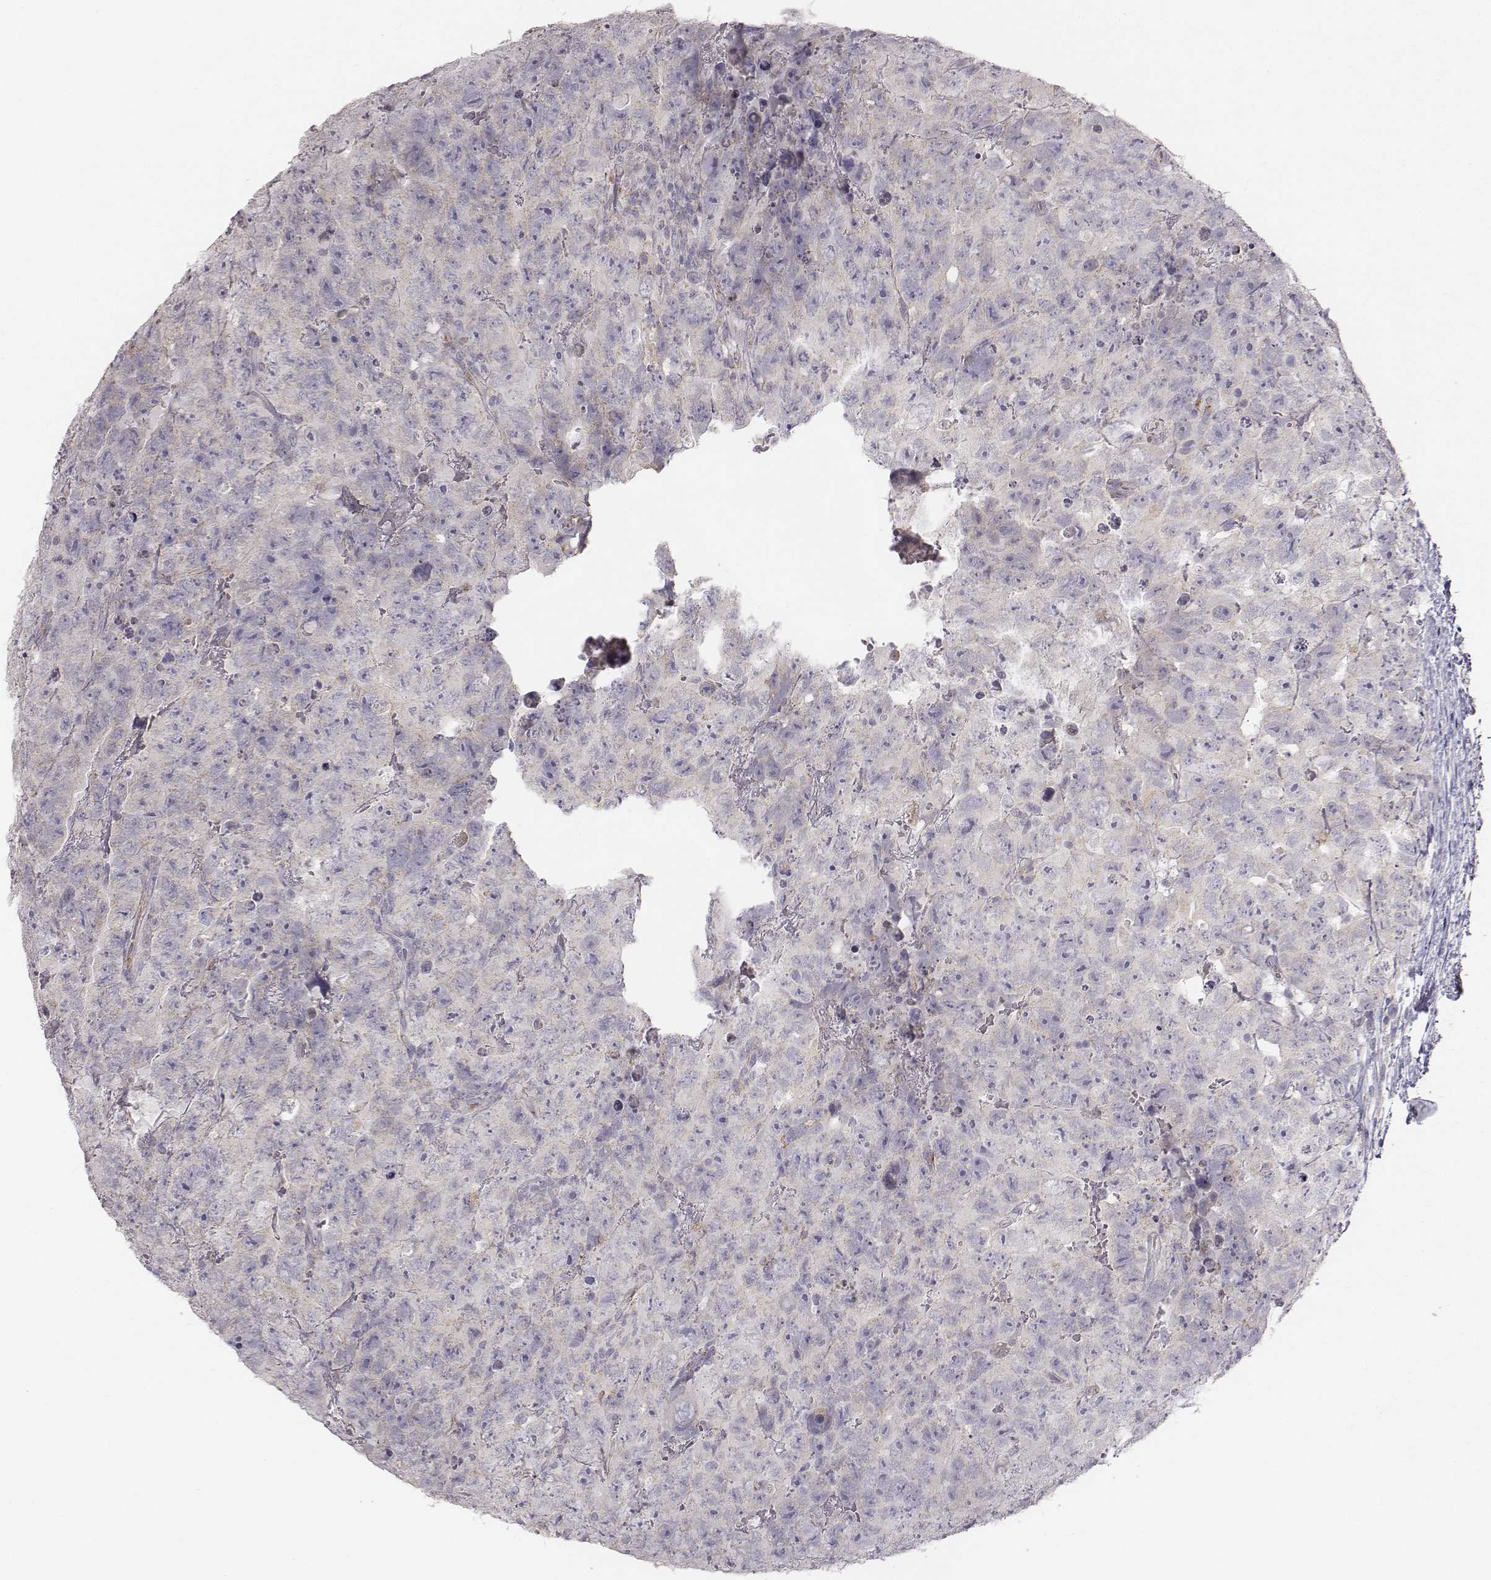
{"staining": {"intensity": "negative", "quantity": "none", "location": "none"}, "tissue": "testis cancer", "cell_type": "Tumor cells", "image_type": "cancer", "snomed": [{"axis": "morphology", "description": "Carcinoma, Embryonal, NOS"}, {"axis": "topography", "description": "Testis"}], "caption": "High magnification brightfield microscopy of embryonal carcinoma (testis) stained with DAB (brown) and counterstained with hematoxylin (blue): tumor cells show no significant positivity.", "gene": "ABCD3", "patient": {"sex": "male", "age": 24}}